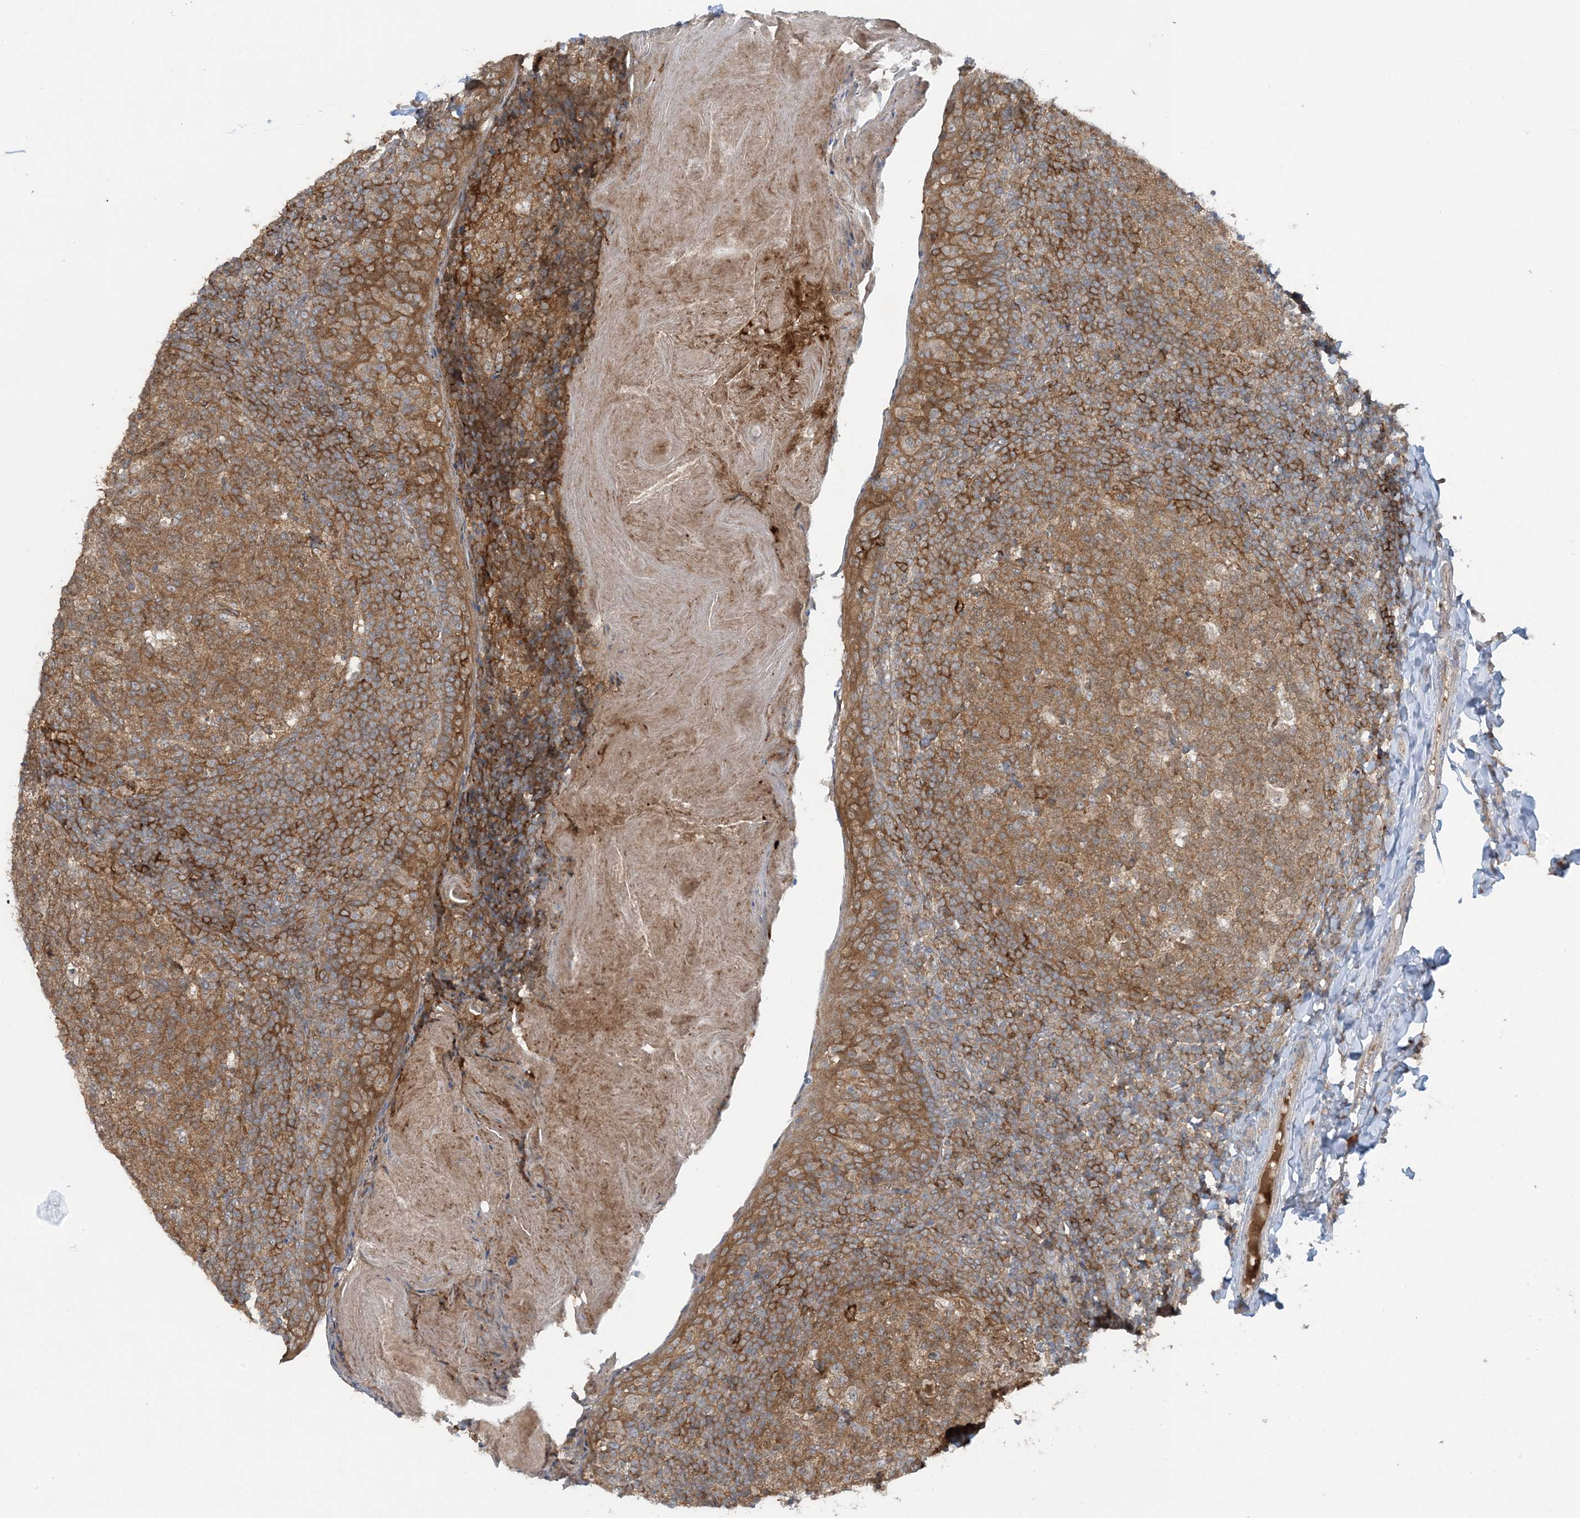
{"staining": {"intensity": "moderate", "quantity": ">75%", "location": "cytoplasmic/membranous"}, "tissue": "tonsil", "cell_type": "Germinal center cells", "image_type": "normal", "snomed": [{"axis": "morphology", "description": "Normal tissue, NOS"}, {"axis": "topography", "description": "Tonsil"}], "caption": "Moderate cytoplasmic/membranous protein staining is appreciated in approximately >75% of germinal center cells in tonsil. Using DAB (3,3'-diaminobenzidine) (brown) and hematoxylin (blue) stains, captured at high magnification using brightfield microscopy.", "gene": "STAM2", "patient": {"sex": "female", "age": 19}}